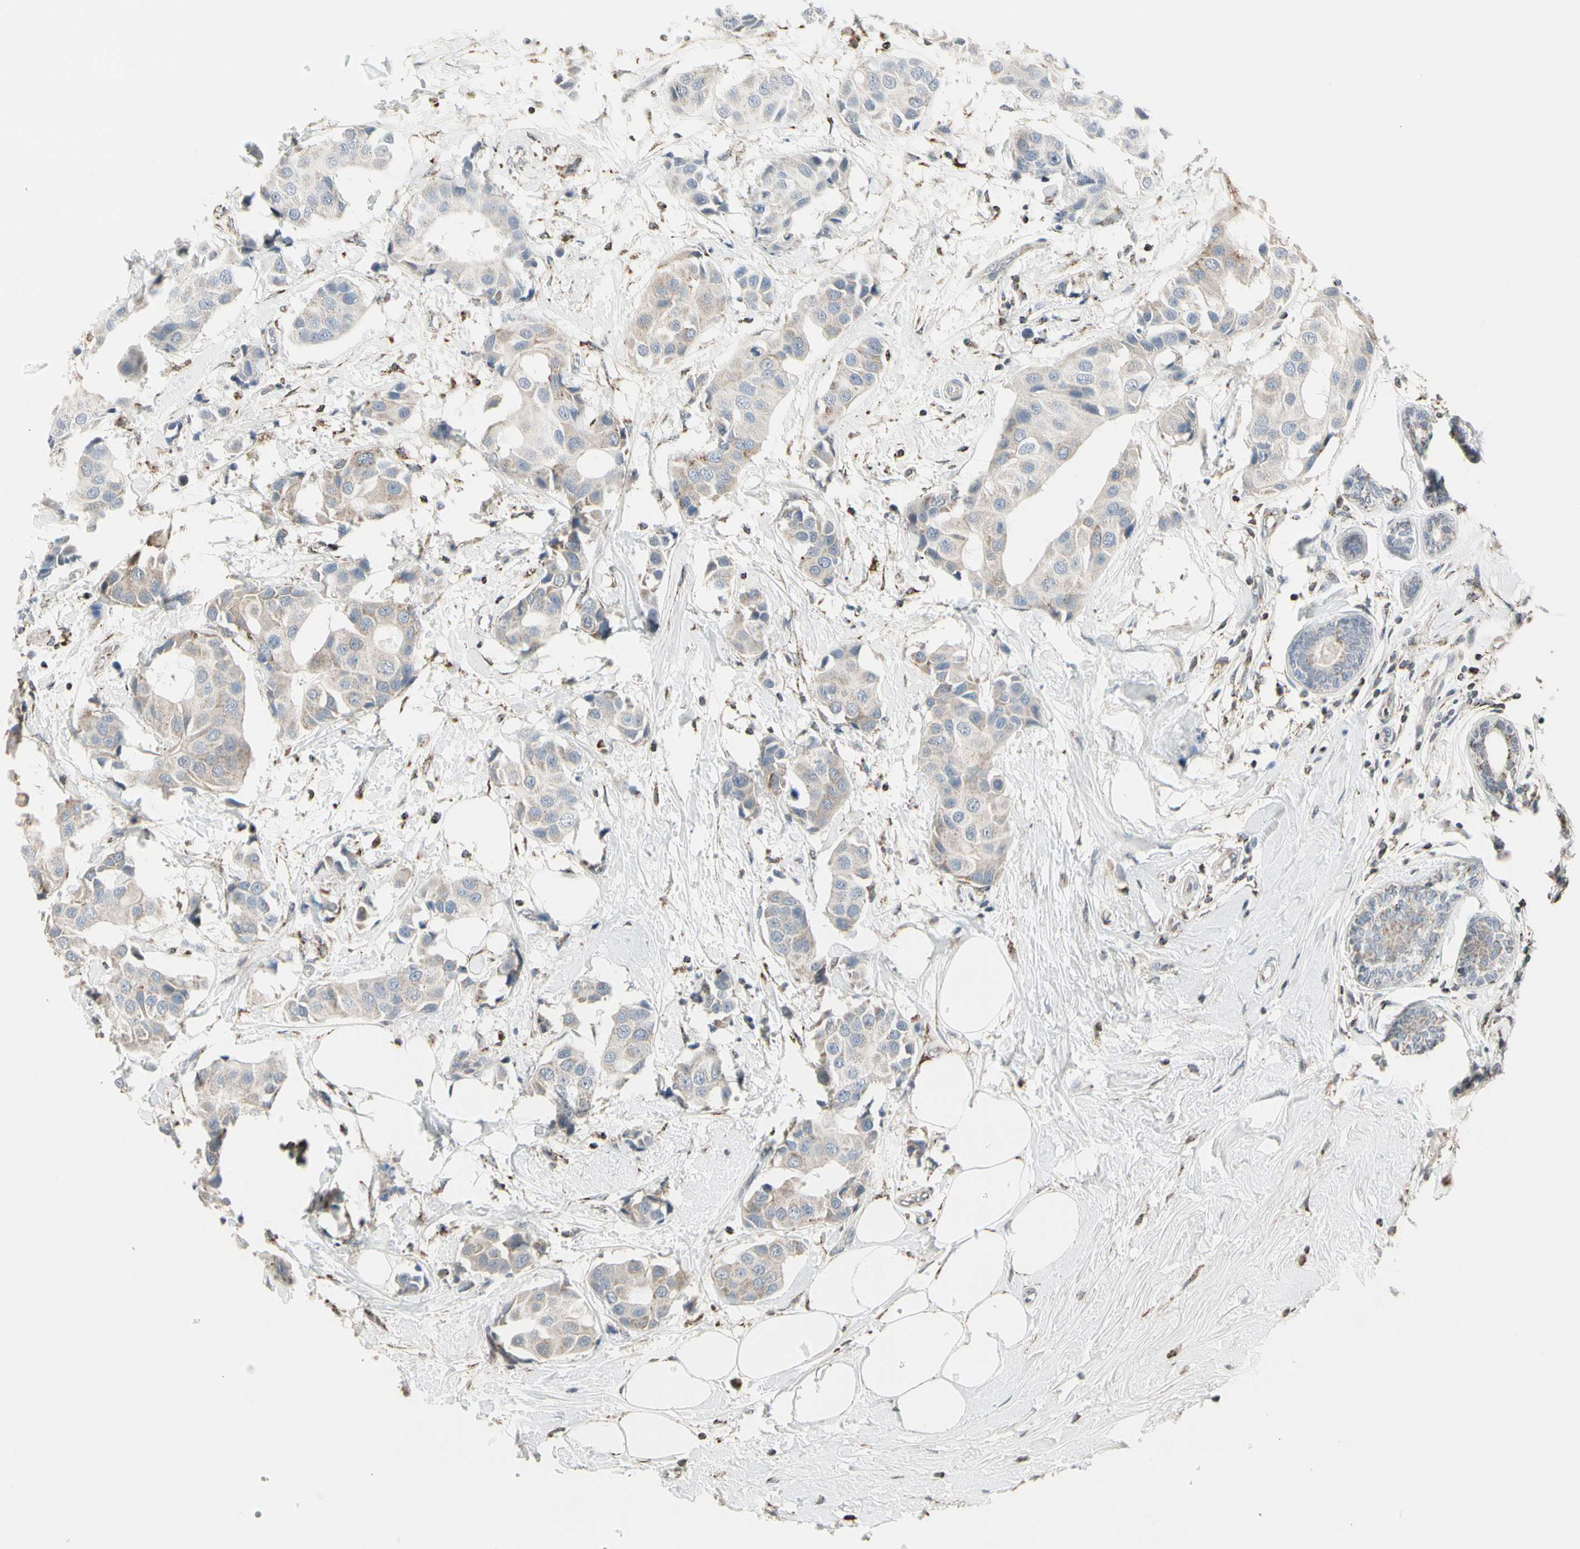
{"staining": {"intensity": "weak", "quantity": ">75%", "location": "cytoplasmic/membranous"}, "tissue": "breast cancer", "cell_type": "Tumor cells", "image_type": "cancer", "snomed": [{"axis": "morphology", "description": "Normal tissue, NOS"}, {"axis": "morphology", "description": "Duct carcinoma"}, {"axis": "topography", "description": "Breast"}], "caption": "IHC image of neoplastic tissue: human breast cancer stained using immunohistochemistry exhibits low levels of weak protein expression localized specifically in the cytoplasmic/membranous of tumor cells, appearing as a cytoplasmic/membranous brown color.", "gene": "TMEM176A", "patient": {"sex": "female", "age": 39}}